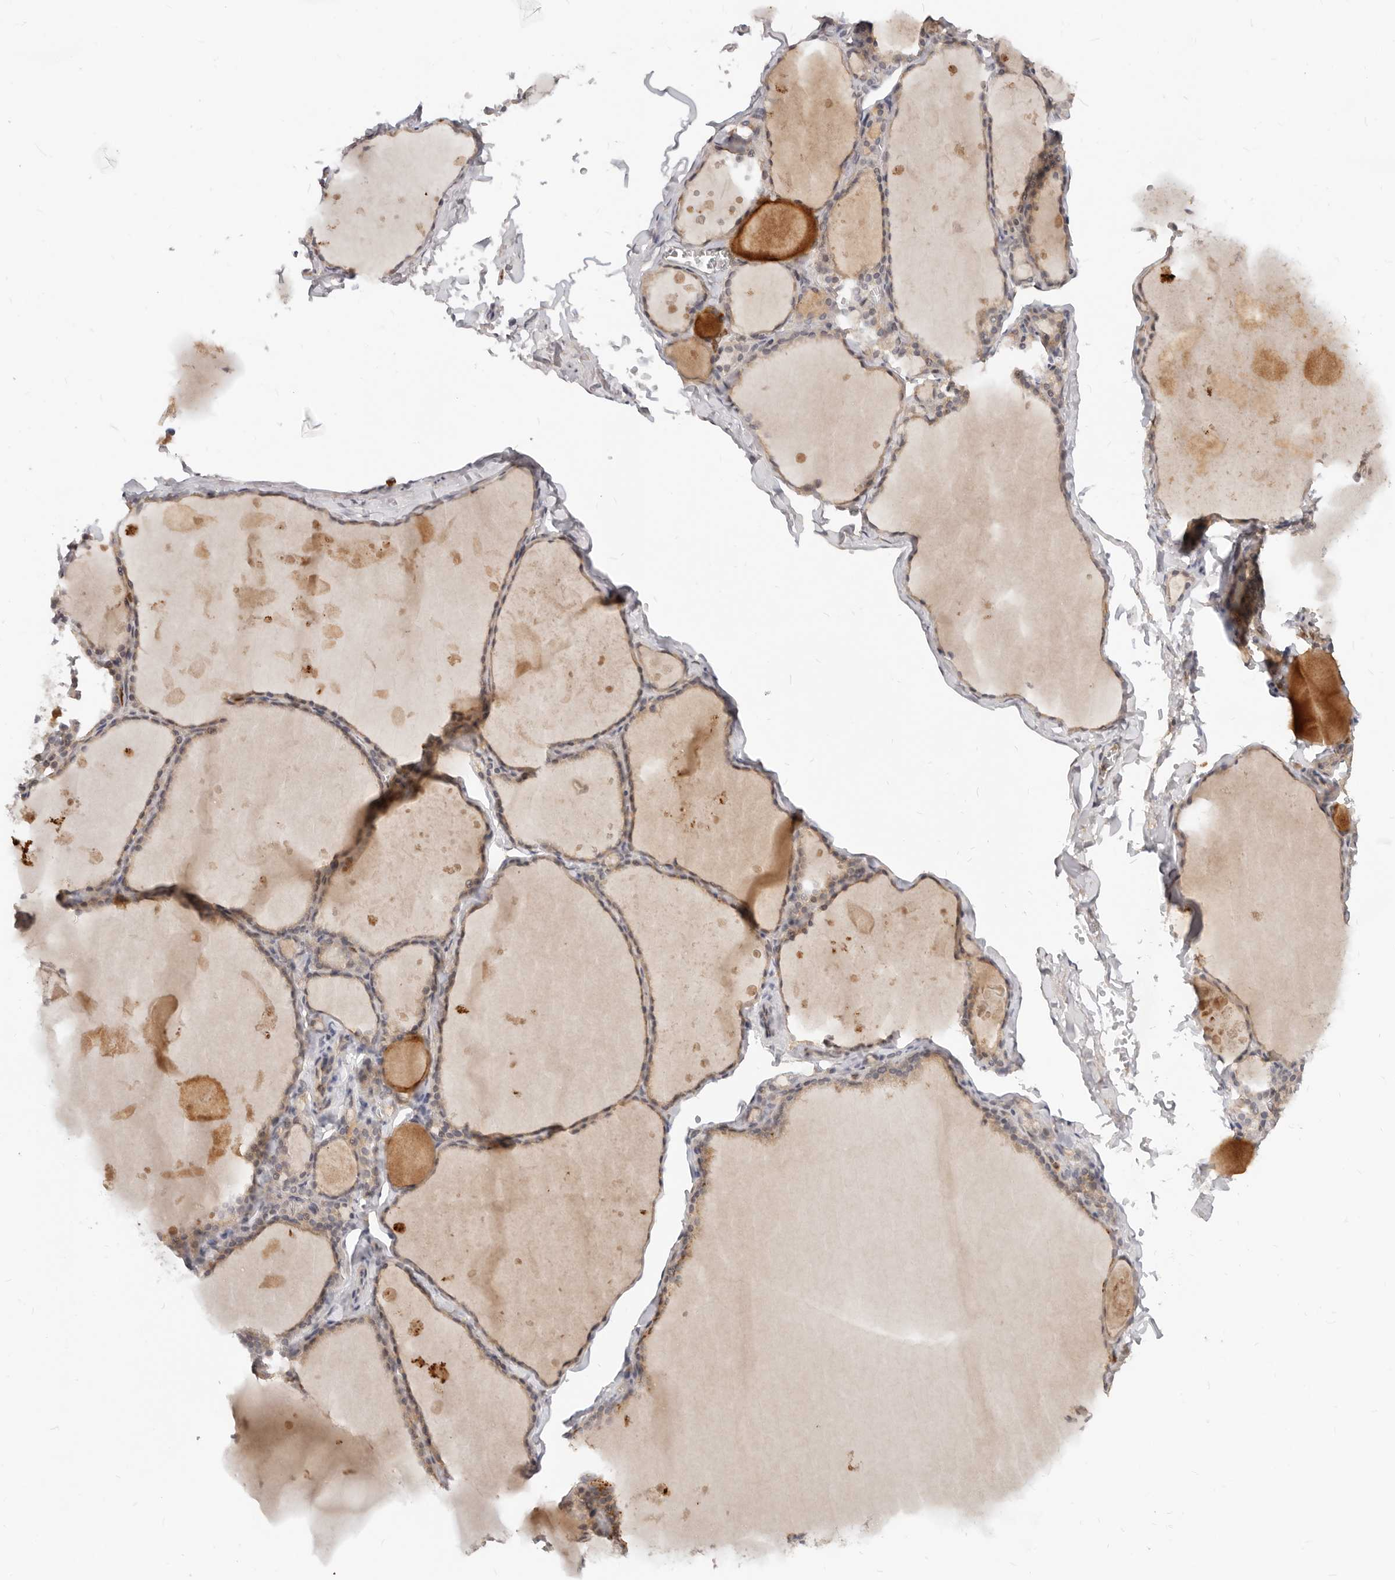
{"staining": {"intensity": "weak", "quantity": ">75%", "location": "cytoplasmic/membranous"}, "tissue": "thyroid gland", "cell_type": "Glandular cells", "image_type": "normal", "snomed": [{"axis": "morphology", "description": "Normal tissue, NOS"}, {"axis": "topography", "description": "Thyroid gland"}], "caption": "An immunohistochemistry histopathology image of unremarkable tissue is shown. Protein staining in brown labels weak cytoplasmic/membranous positivity in thyroid gland within glandular cells. Using DAB (brown) and hematoxylin (blue) stains, captured at high magnification using brightfield microscopy.", "gene": "USP49", "patient": {"sex": "male", "age": 56}}